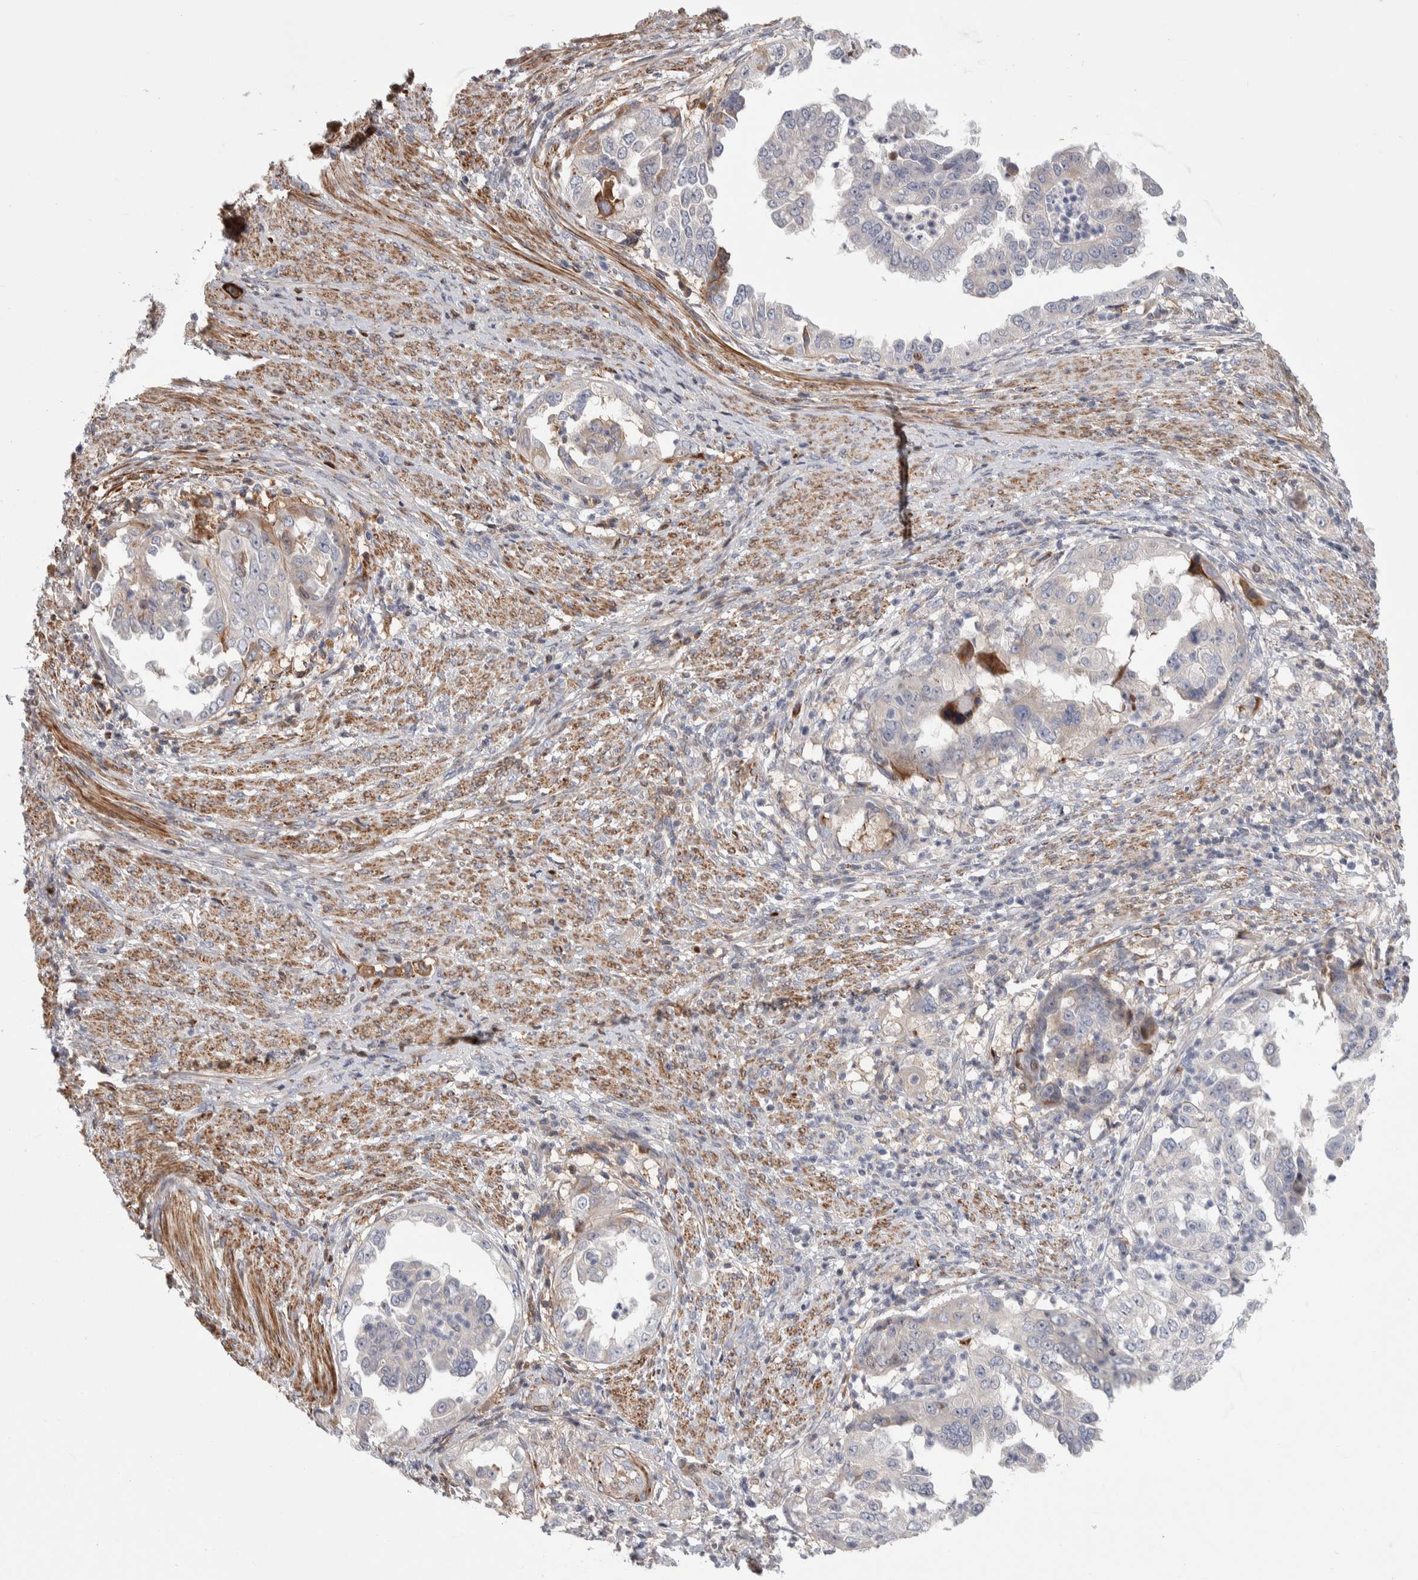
{"staining": {"intensity": "weak", "quantity": "<25%", "location": "cytoplasmic/membranous"}, "tissue": "endometrial cancer", "cell_type": "Tumor cells", "image_type": "cancer", "snomed": [{"axis": "morphology", "description": "Adenocarcinoma, NOS"}, {"axis": "topography", "description": "Endometrium"}], "caption": "Immunohistochemical staining of human endometrial cancer shows no significant expression in tumor cells. Nuclei are stained in blue.", "gene": "PSMG3", "patient": {"sex": "female", "age": 85}}